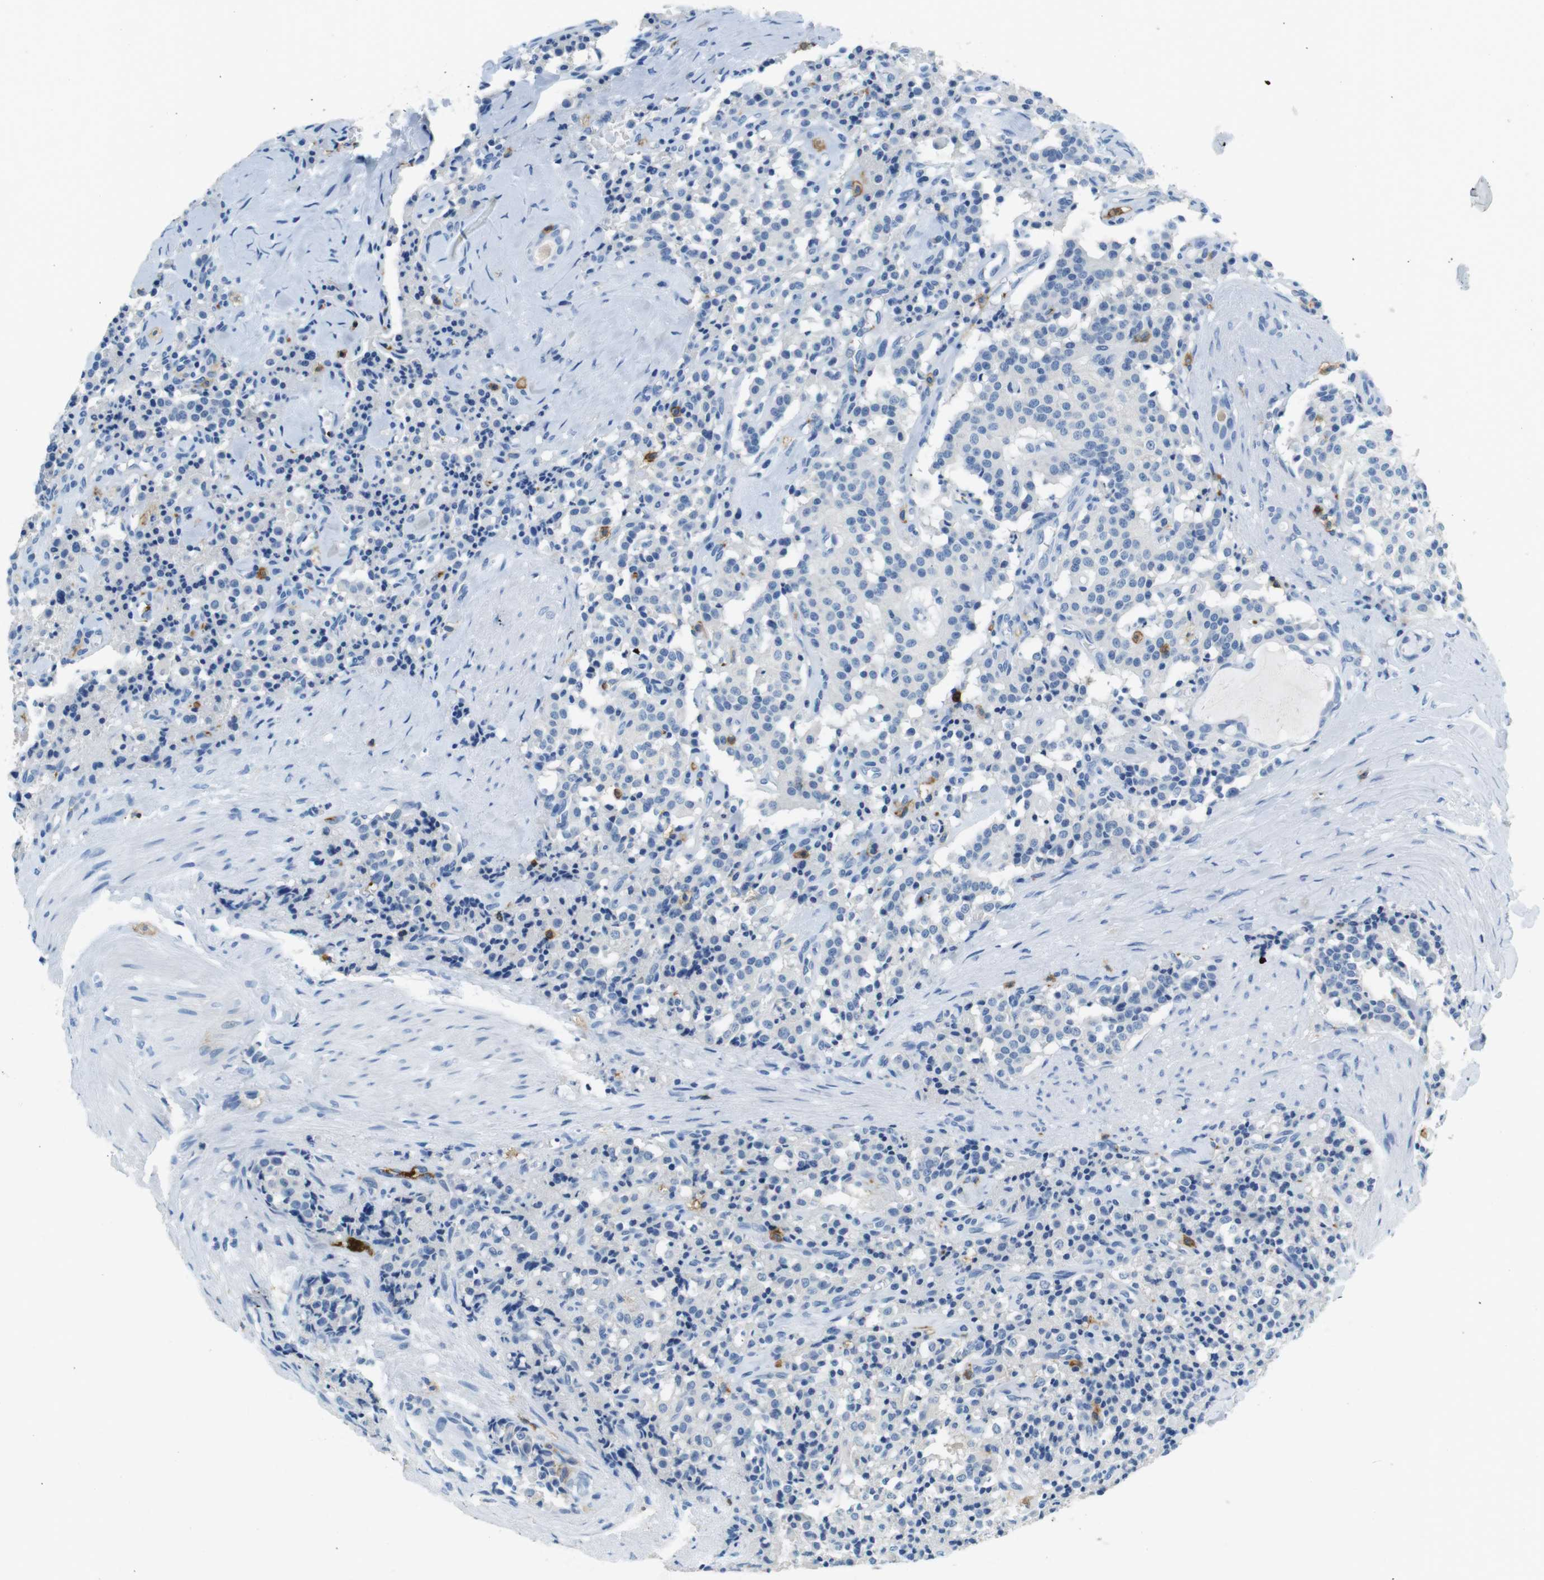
{"staining": {"intensity": "negative", "quantity": "none", "location": "none"}, "tissue": "carcinoid", "cell_type": "Tumor cells", "image_type": "cancer", "snomed": [{"axis": "morphology", "description": "Carcinoid, malignant, NOS"}, {"axis": "topography", "description": "Lung"}], "caption": "This is an immunohistochemistry (IHC) histopathology image of carcinoid. There is no positivity in tumor cells.", "gene": "LAT", "patient": {"sex": "male", "age": 30}}